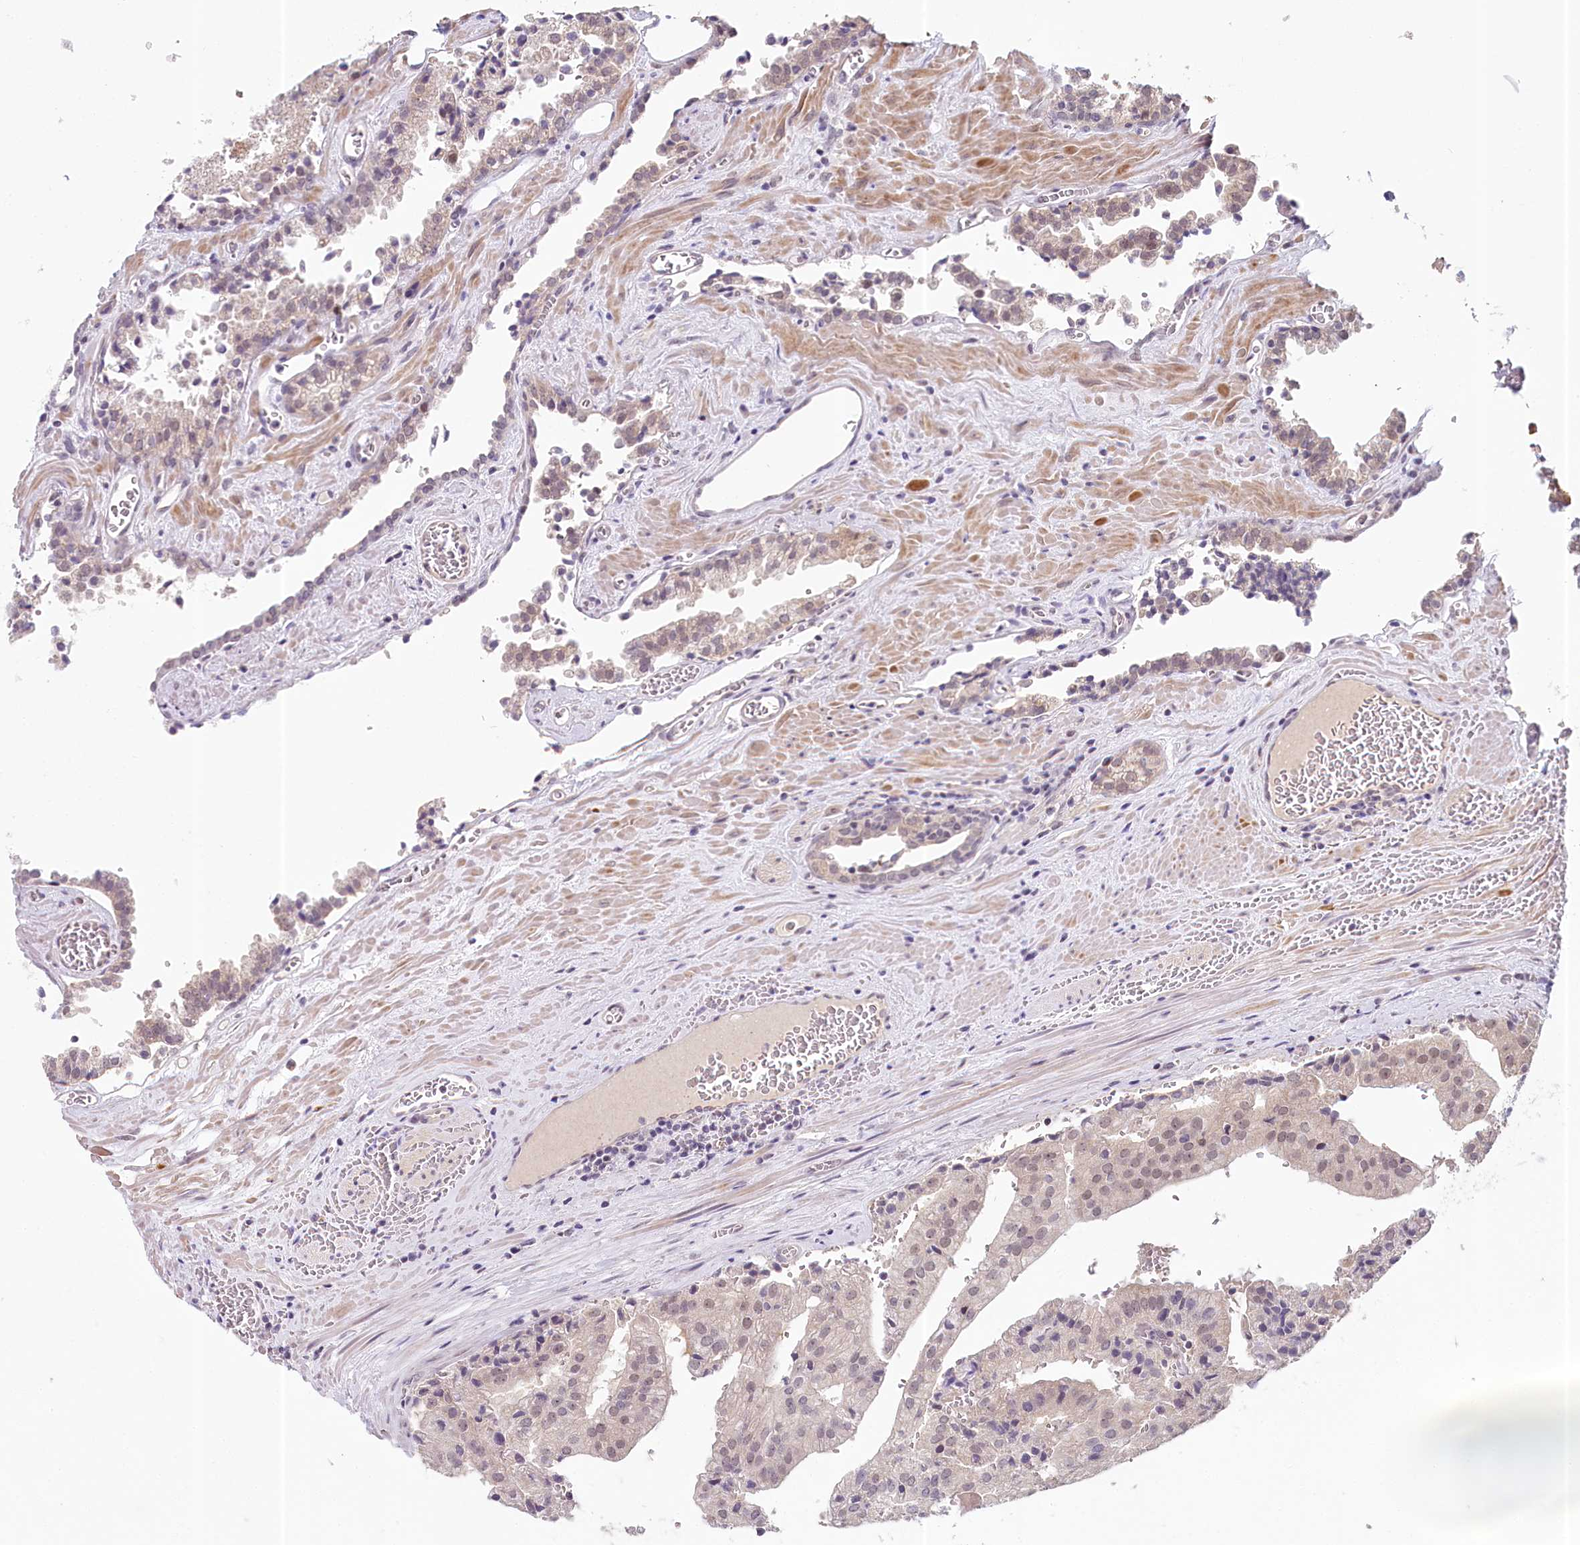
{"staining": {"intensity": "weak", "quantity": "25%-75%", "location": "nuclear"}, "tissue": "prostate cancer", "cell_type": "Tumor cells", "image_type": "cancer", "snomed": [{"axis": "morphology", "description": "Adenocarcinoma, High grade"}, {"axis": "topography", "description": "Prostate"}], "caption": "About 25%-75% of tumor cells in adenocarcinoma (high-grade) (prostate) demonstrate weak nuclear protein expression as visualized by brown immunohistochemical staining.", "gene": "AMTN", "patient": {"sex": "male", "age": 68}}